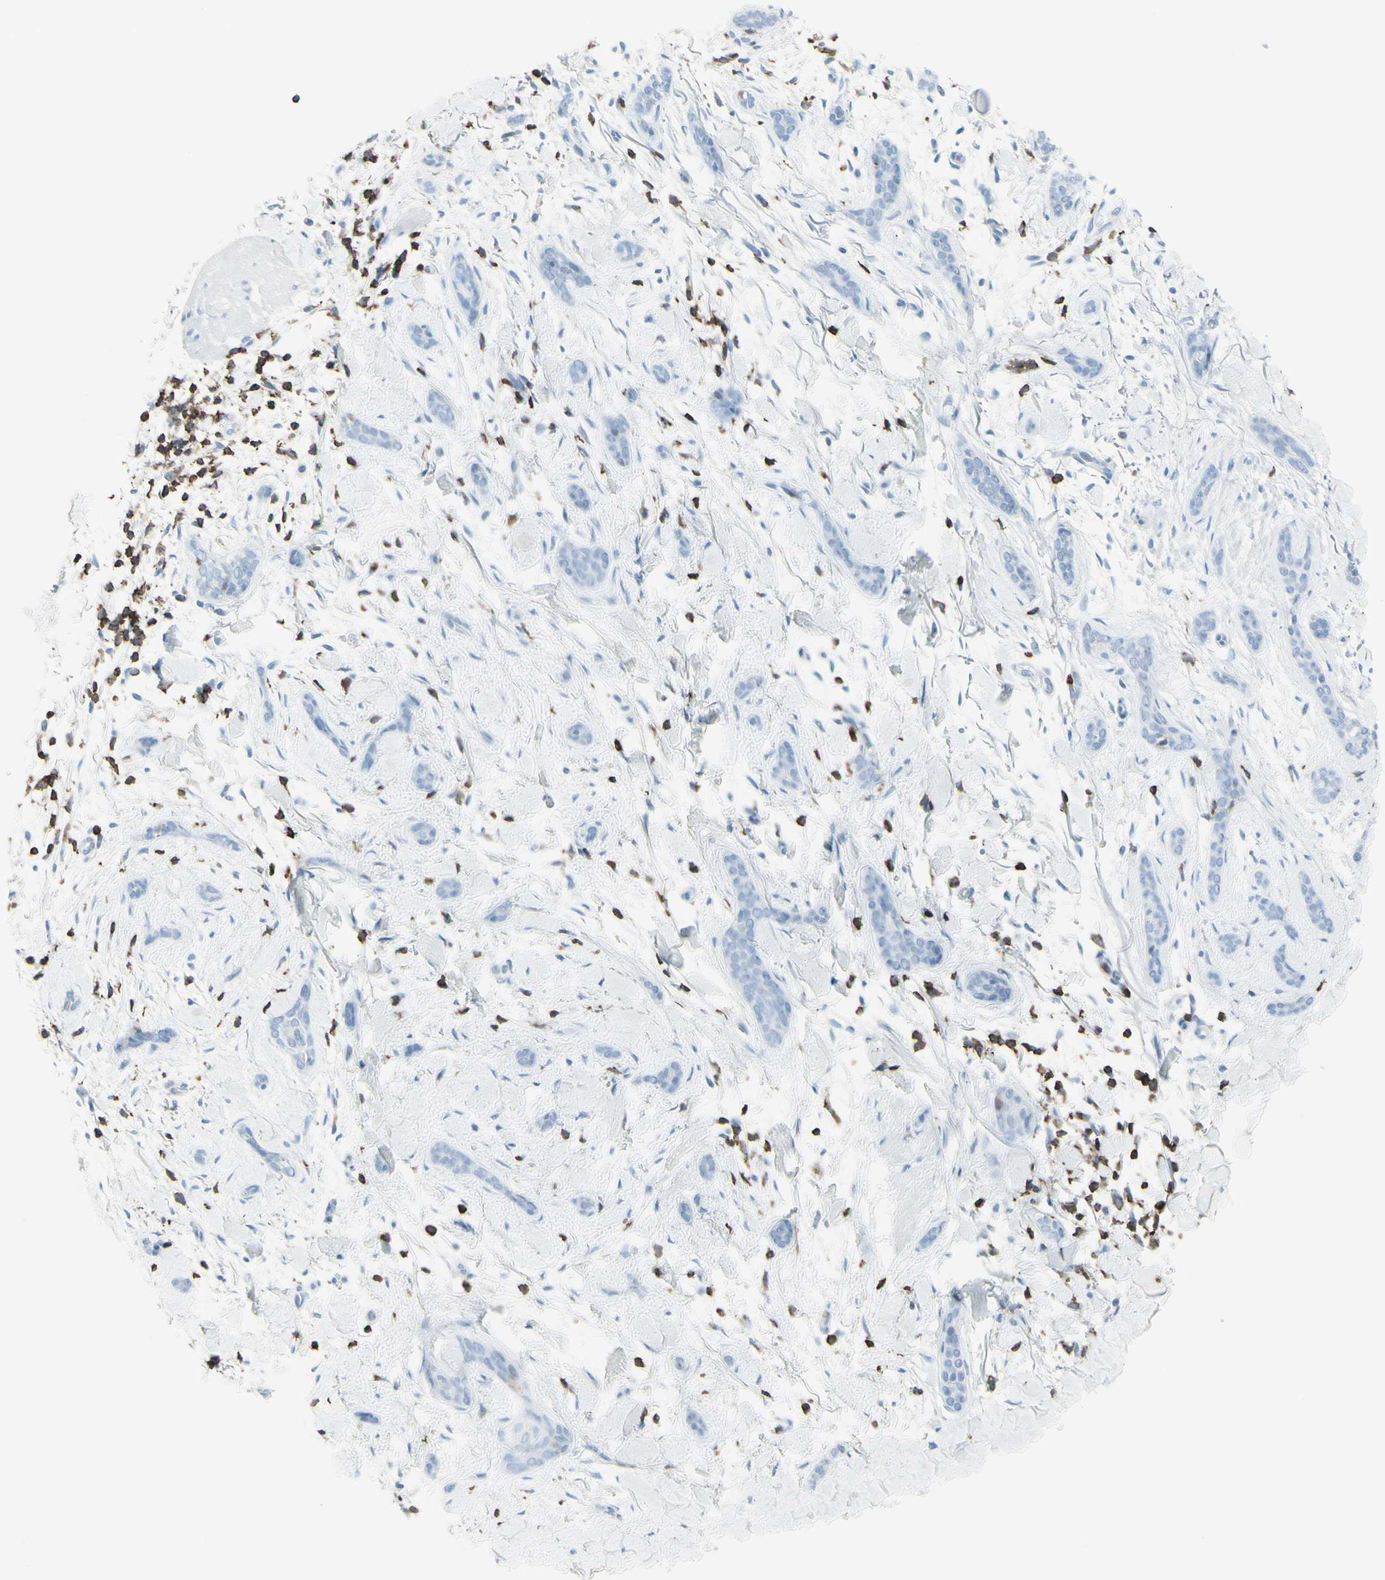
{"staining": {"intensity": "negative", "quantity": "none", "location": "none"}, "tissue": "skin cancer", "cell_type": "Tumor cells", "image_type": "cancer", "snomed": [{"axis": "morphology", "description": "Basal cell carcinoma"}, {"axis": "morphology", "description": "Adnexal tumor, benign"}, {"axis": "topography", "description": "Skin"}], "caption": "IHC micrograph of neoplastic tissue: skin basal cell carcinoma stained with DAB exhibits no significant protein positivity in tumor cells.", "gene": "NRG1", "patient": {"sex": "female", "age": 42}}